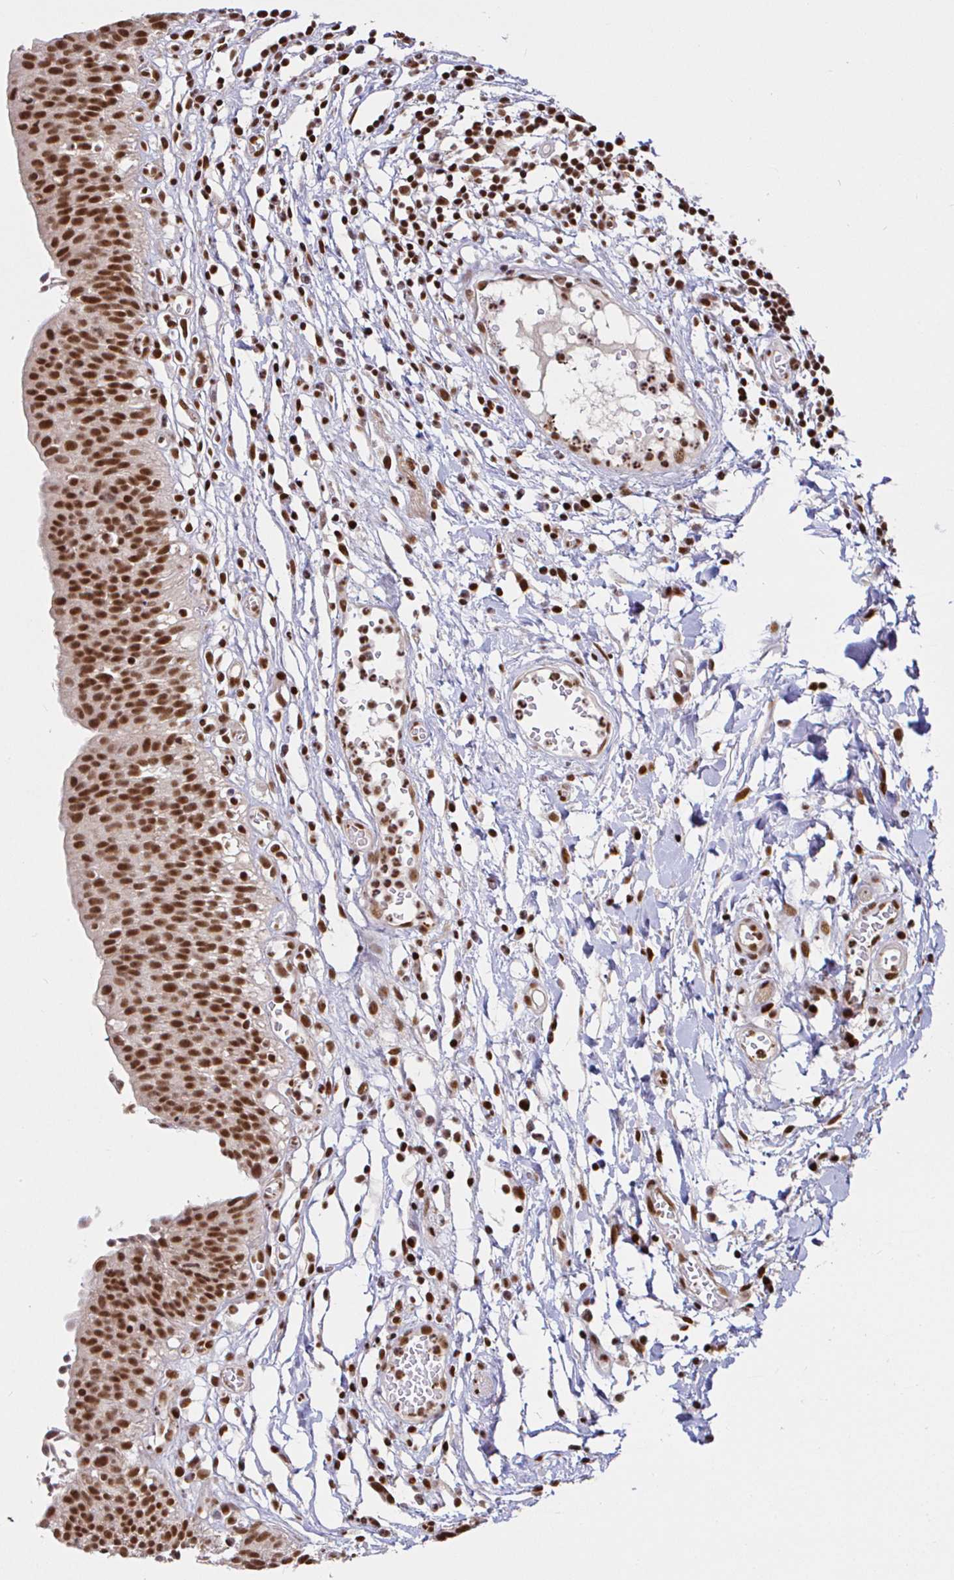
{"staining": {"intensity": "strong", "quantity": ">75%", "location": "nuclear"}, "tissue": "urinary bladder", "cell_type": "Urothelial cells", "image_type": "normal", "snomed": [{"axis": "morphology", "description": "Normal tissue, NOS"}, {"axis": "topography", "description": "Urinary bladder"}], "caption": "The histopathology image exhibits a brown stain indicating the presence of a protein in the nuclear of urothelial cells in urinary bladder.", "gene": "SP3", "patient": {"sex": "male", "age": 64}}